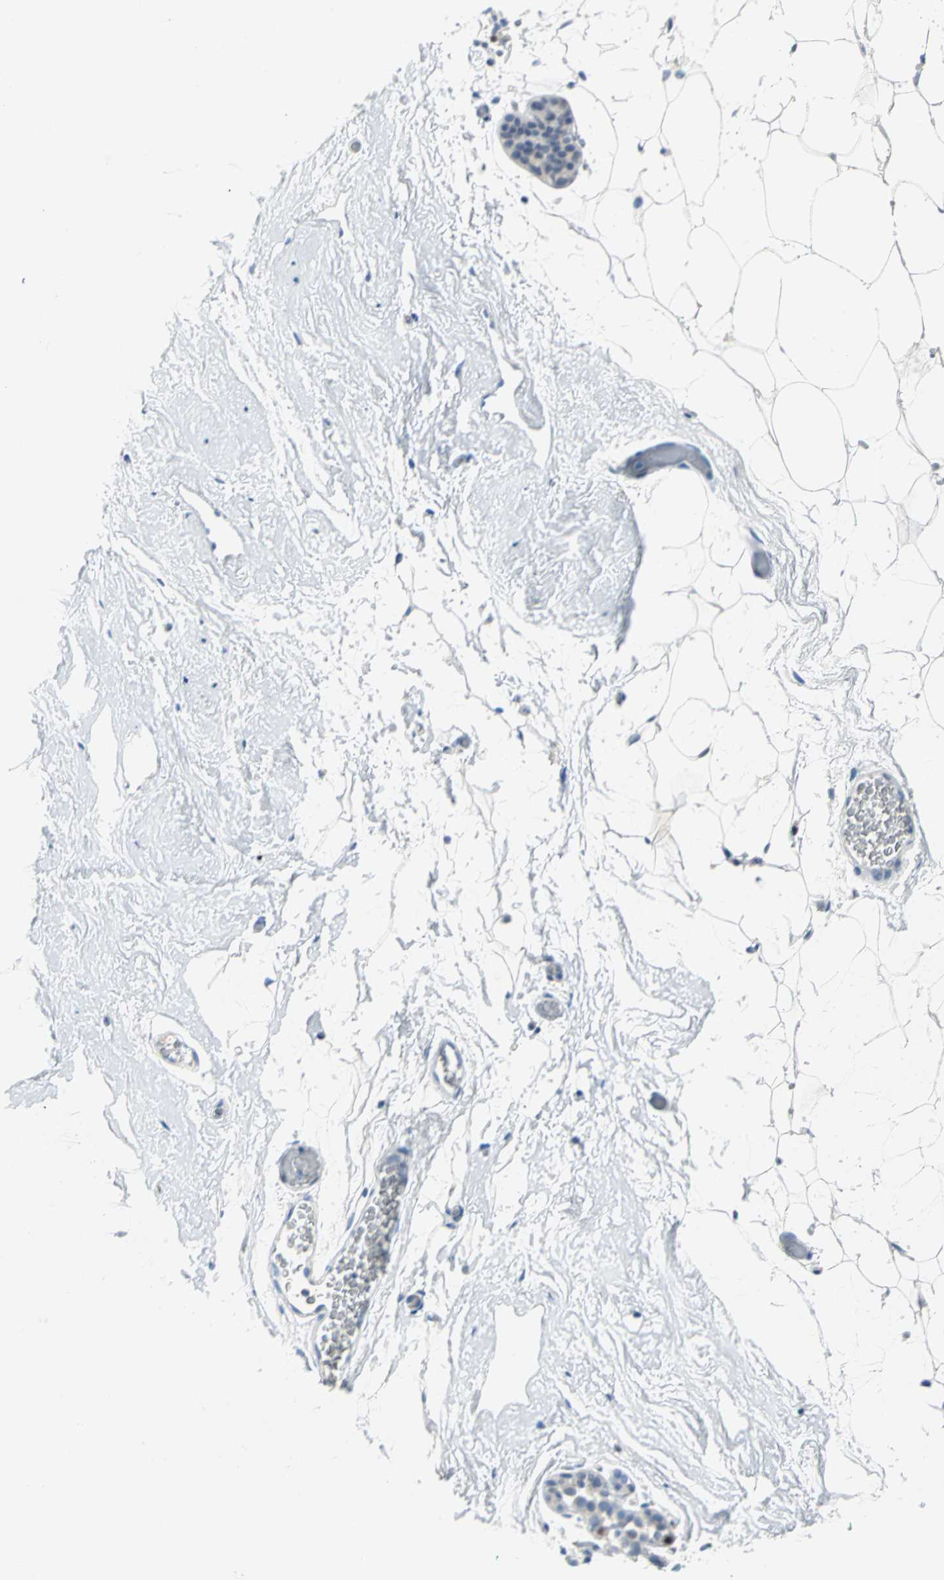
{"staining": {"intensity": "negative", "quantity": "none", "location": "none"}, "tissue": "breast", "cell_type": "Adipocytes", "image_type": "normal", "snomed": [{"axis": "morphology", "description": "Normal tissue, NOS"}, {"axis": "topography", "description": "Breast"}], "caption": "Benign breast was stained to show a protein in brown. There is no significant expression in adipocytes. The staining is performed using DAB (3,3'-diaminobenzidine) brown chromogen with nuclei counter-stained in using hematoxylin.", "gene": "MCM4", "patient": {"sex": "female", "age": 75}}